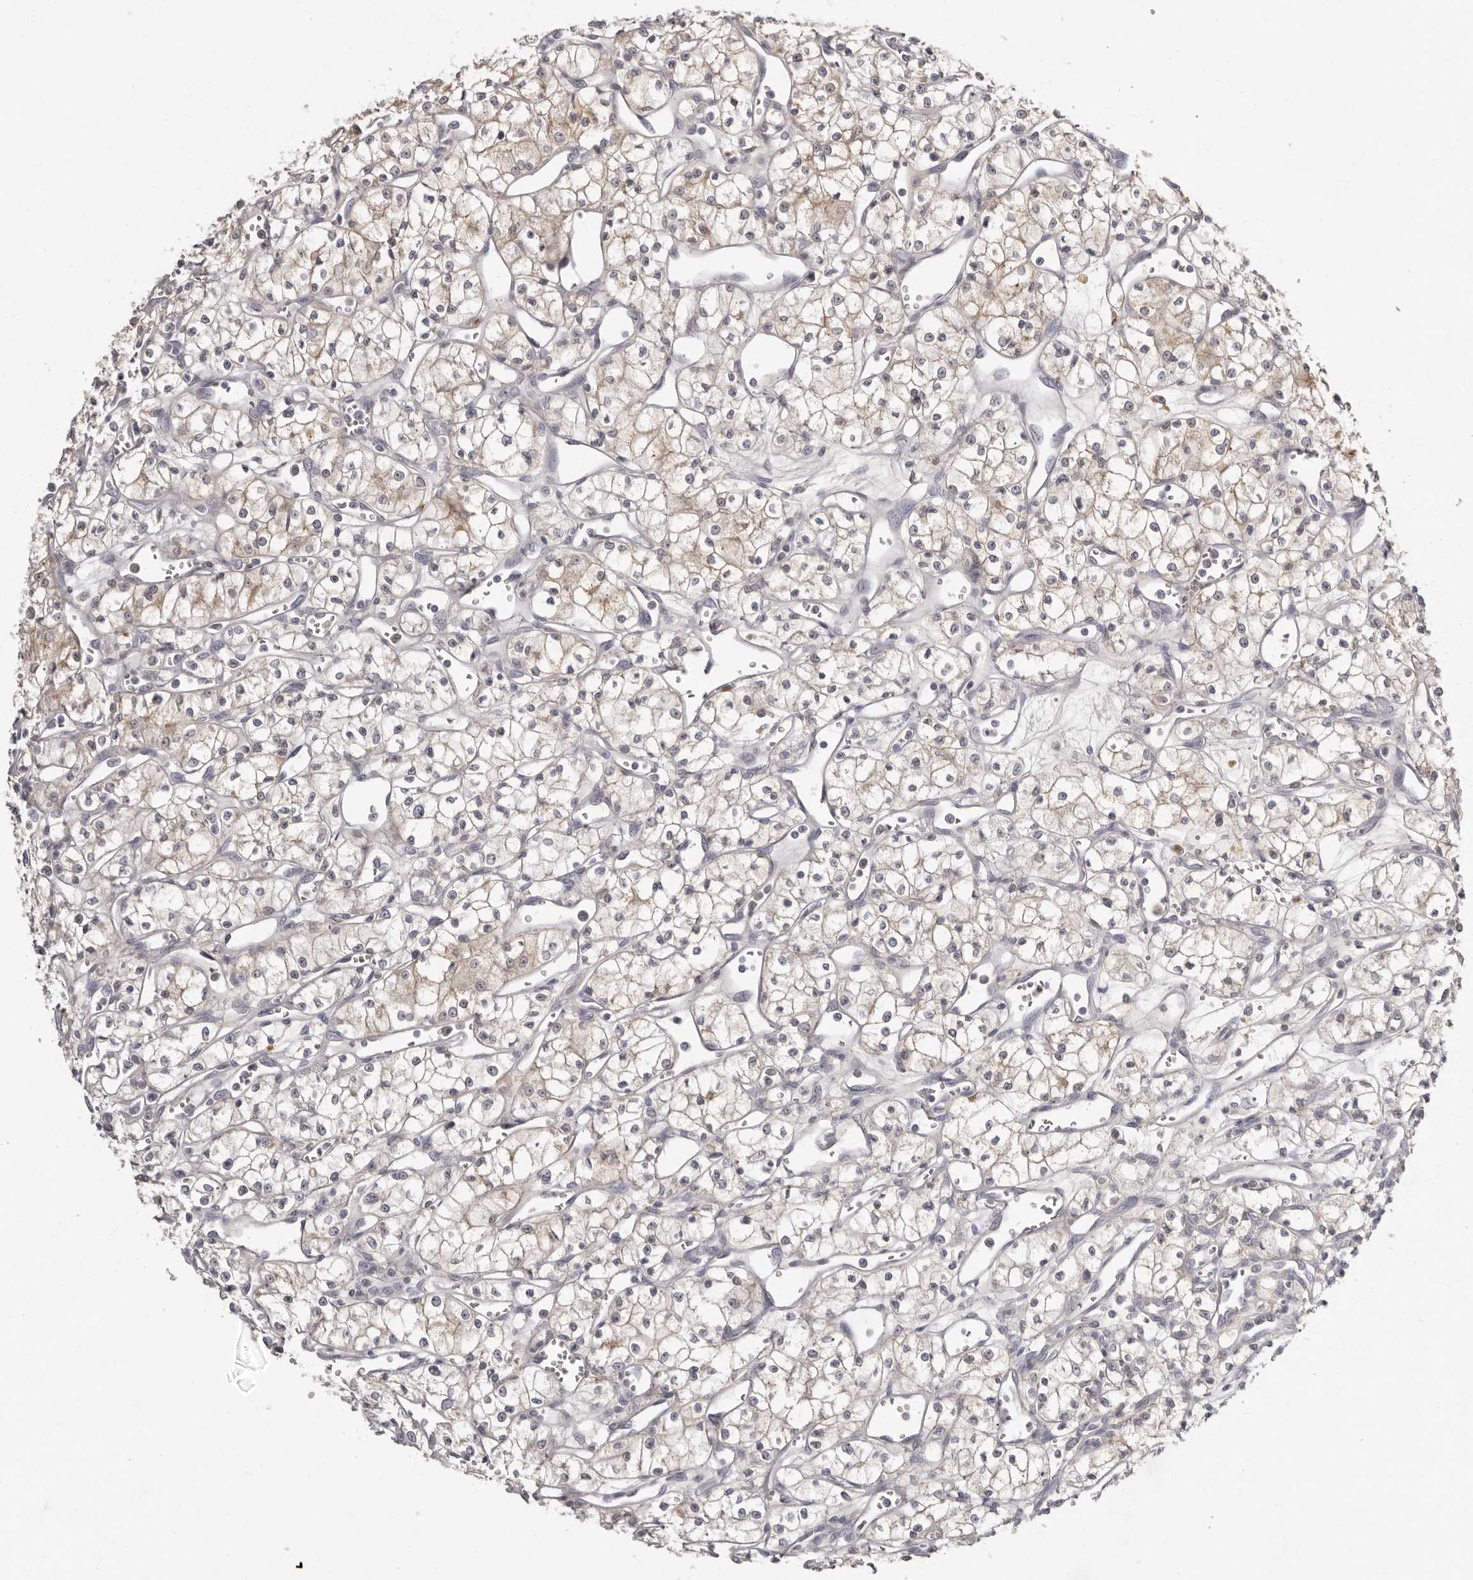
{"staining": {"intensity": "weak", "quantity": "<25%", "location": "cytoplasmic/membranous"}, "tissue": "renal cancer", "cell_type": "Tumor cells", "image_type": "cancer", "snomed": [{"axis": "morphology", "description": "Adenocarcinoma, NOS"}, {"axis": "topography", "description": "Kidney"}], "caption": "Photomicrograph shows no significant protein staining in tumor cells of renal cancer. Brightfield microscopy of immunohistochemistry stained with DAB (3,3'-diaminobenzidine) (brown) and hematoxylin (blue), captured at high magnification.", "gene": "SCUBE2", "patient": {"sex": "male", "age": 59}}